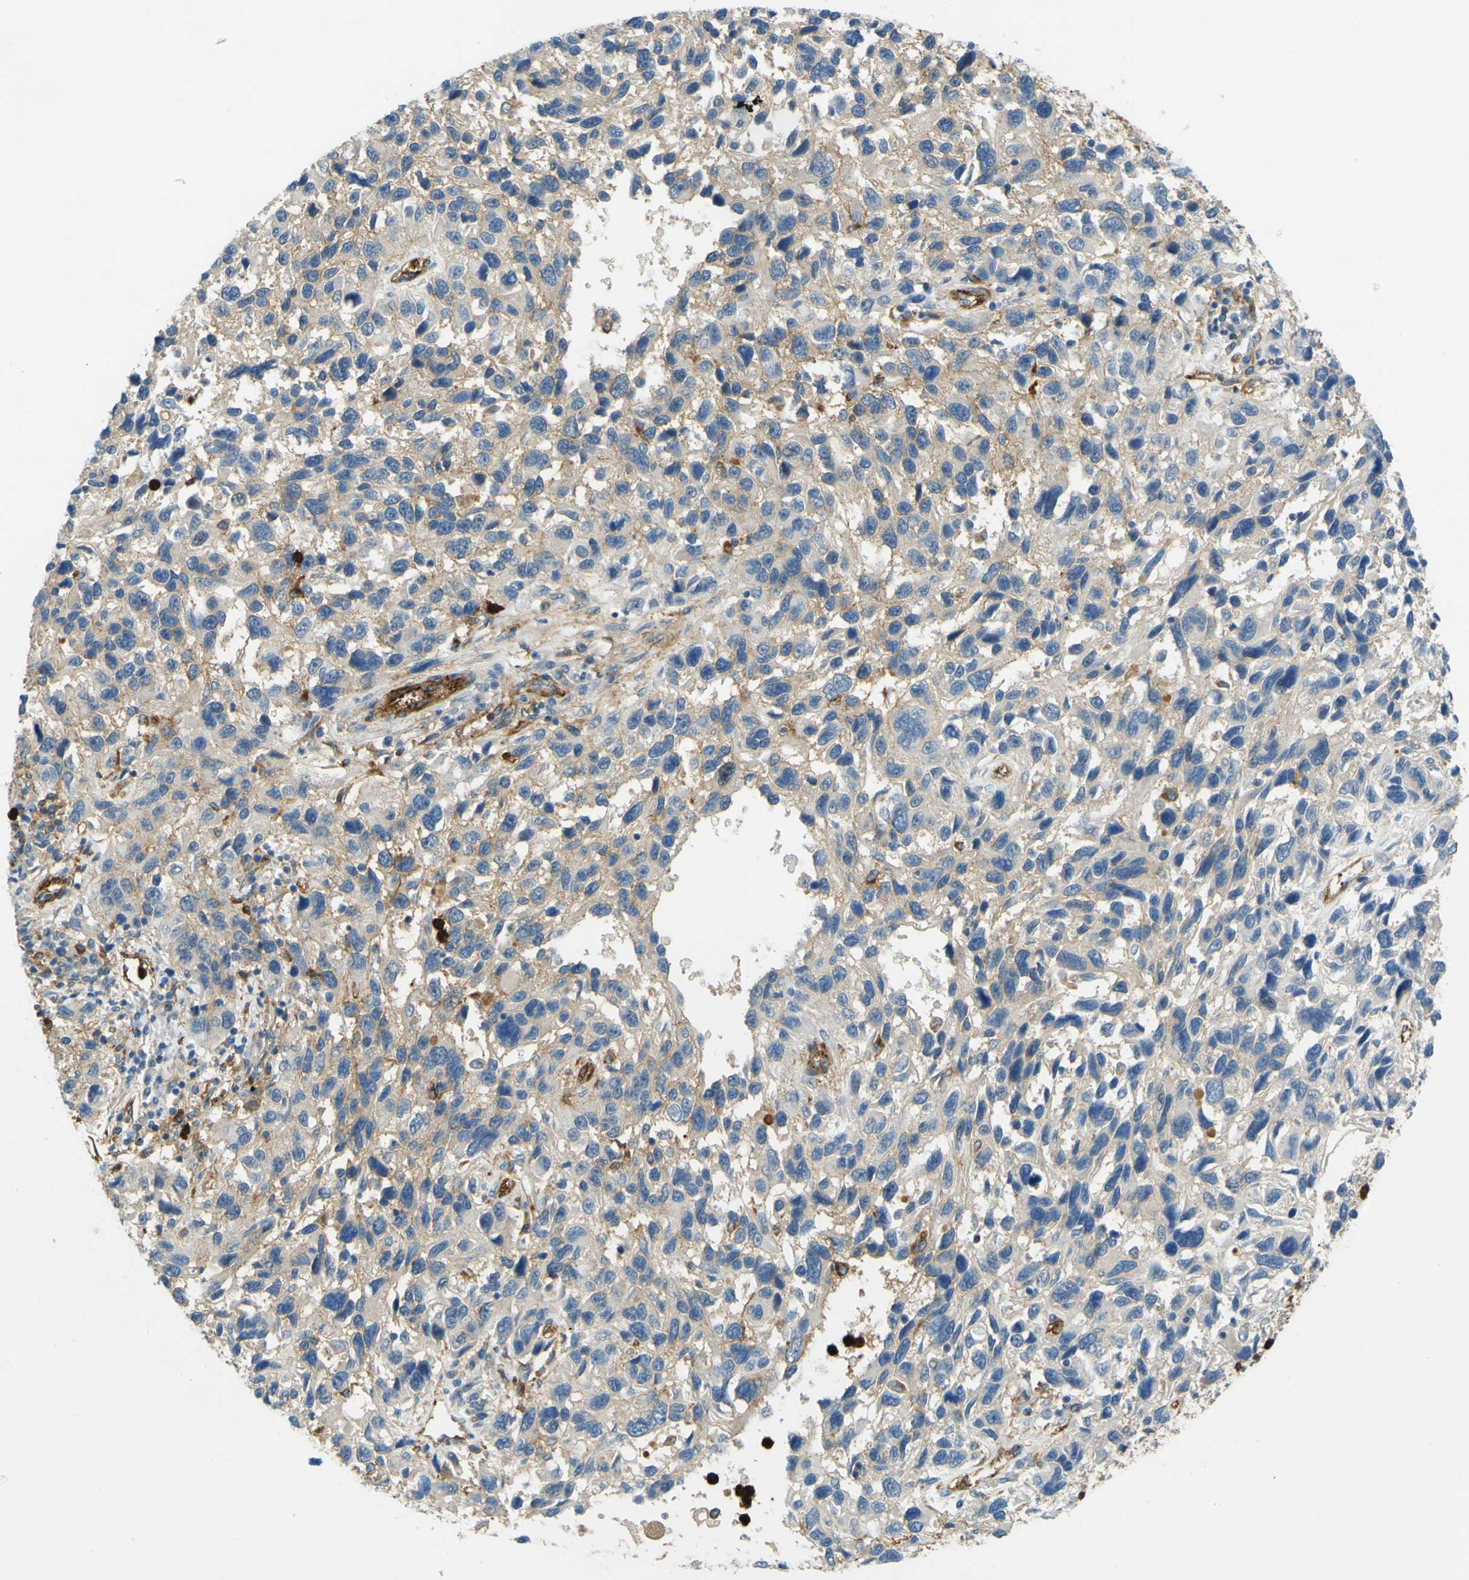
{"staining": {"intensity": "weak", "quantity": "<25%", "location": "cytoplasmic/membranous"}, "tissue": "melanoma", "cell_type": "Tumor cells", "image_type": "cancer", "snomed": [{"axis": "morphology", "description": "Malignant melanoma, NOS"}, {"axis": "topography", "description": "Skin"}], "caption": "An image of malignant melanoma stained for a protein displays no brown staining in tumor cells. (DAB IHC with hematoxylin counter stain).", "gene": "PLXDC1", "patient": {"sex": "male", "age": 53}}